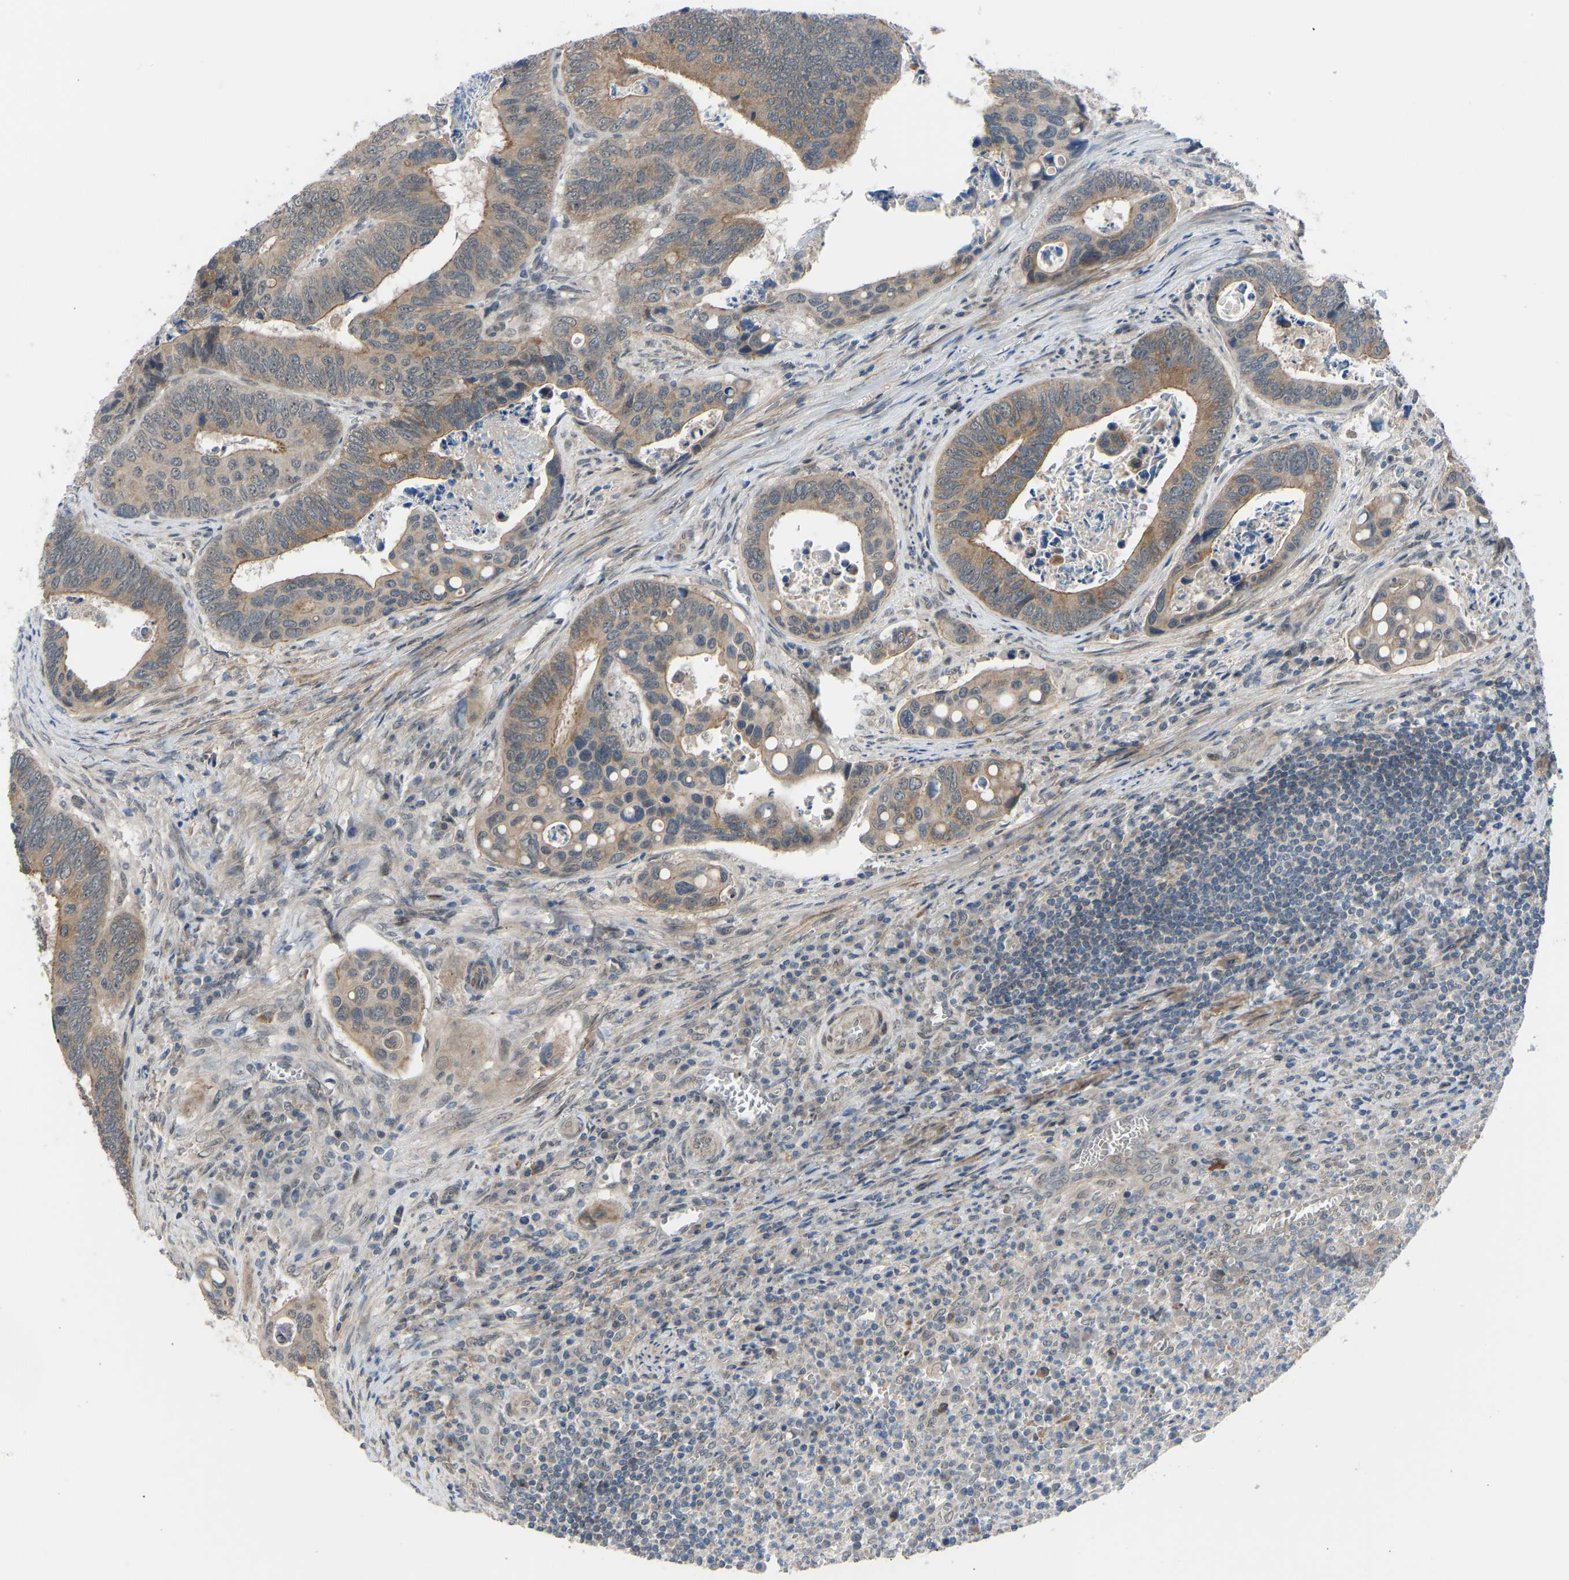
{"staining": {"intensity": "moderate", "quantity": ">75%", "location": "cytoplasmic/membranous"}, "tissue": "colorectal cancer", "cell_type": "Tumor cells", "image_type": "cancer", "snomed": [{"axis": "morphology", "description": "Inflammation, NOS"}, {"axis": "morphology", "description": "Adenocarcinoma, NOS"}, {"axis": "topography", "description": "Colon"}], "caption": "The micrograph displays immunohistochemical staining of colorectal cancer. There is moderate cytoplasmic/membranous positivity is seen in about >75% of tumor cells. (DAB = brown stain, brightfield microscopy at high magnification).", "gene": "CDK2AP1", "patient": {"sex": "male", "age": 72}}